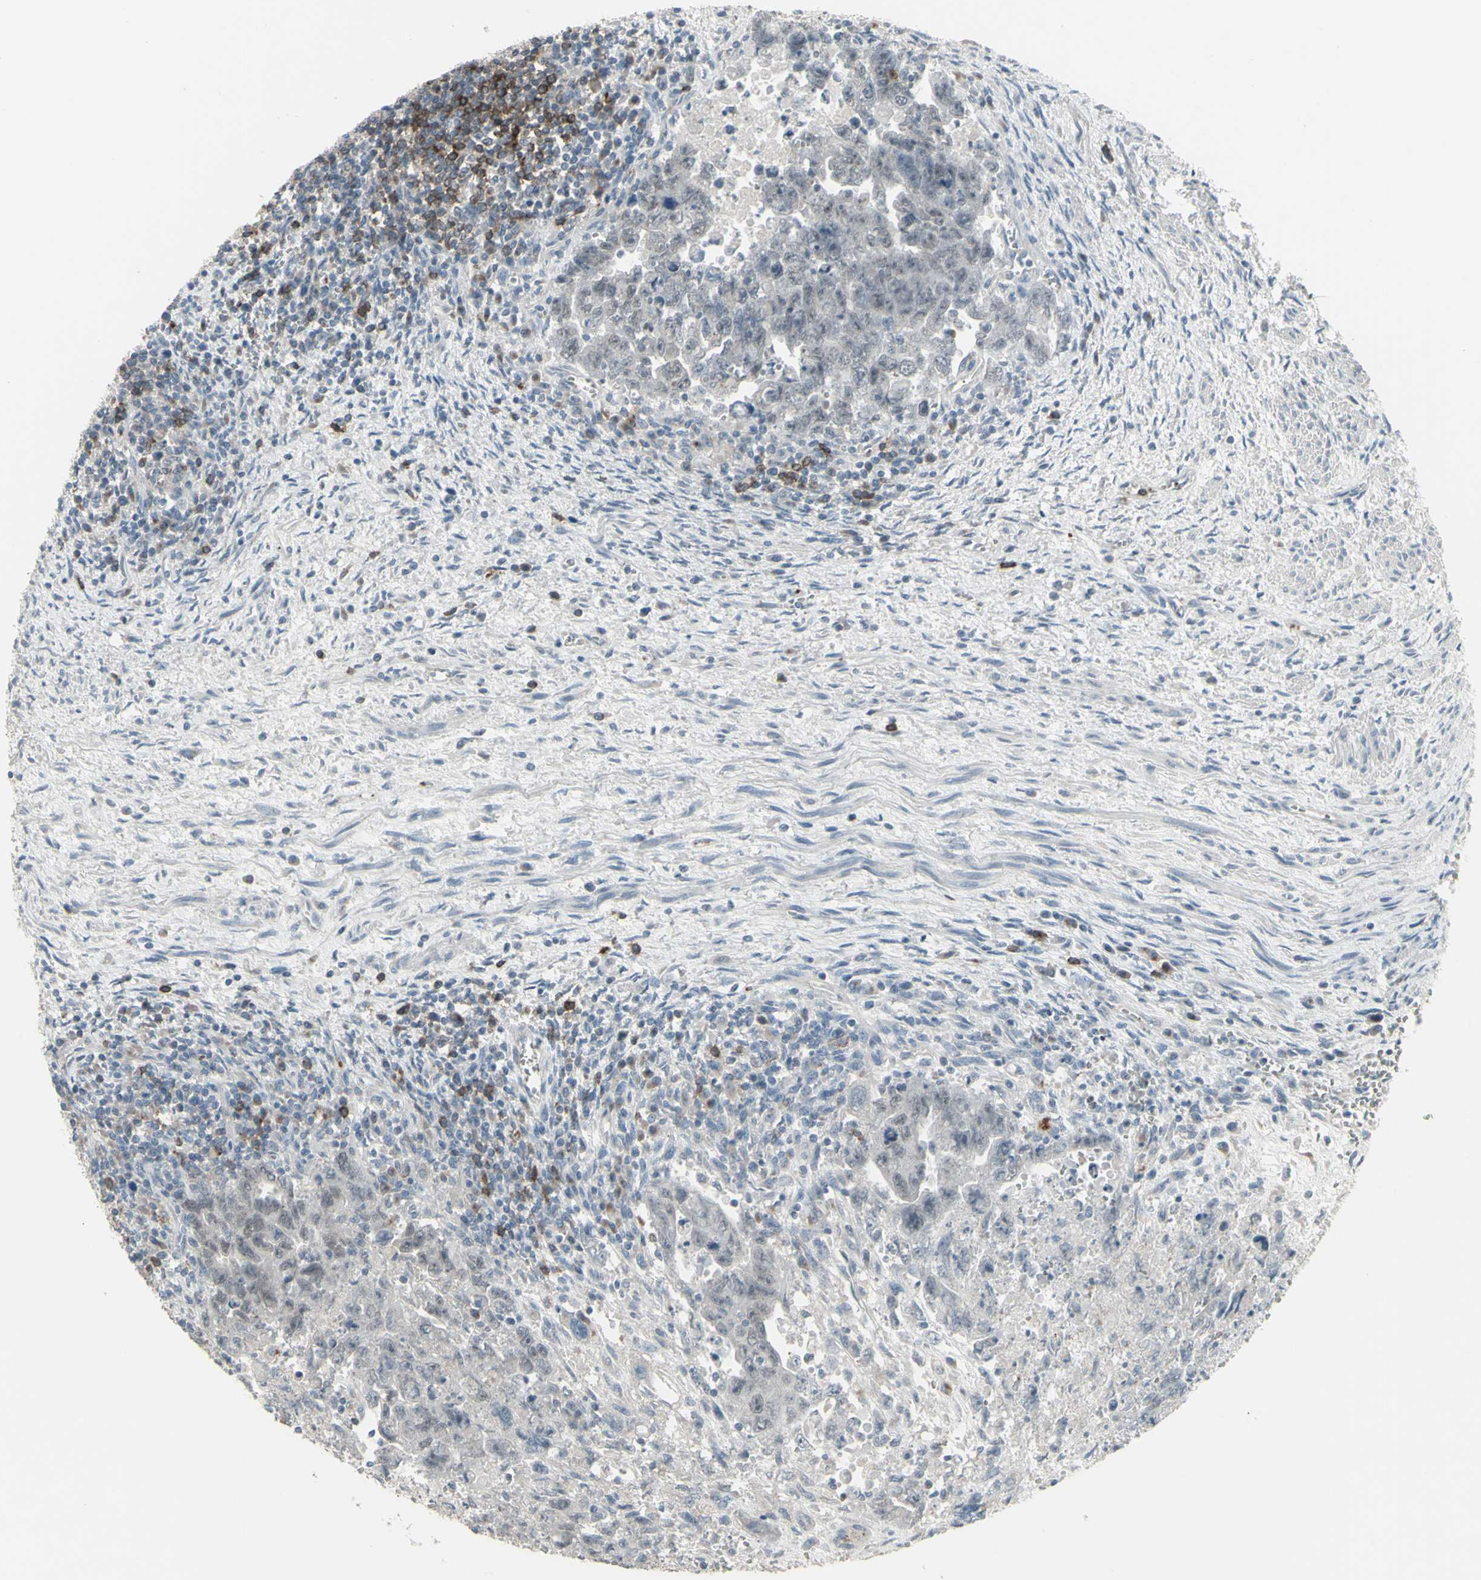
{"staining": {"intensity": "weak", "quantity": "25%-75%", "location": "cytoplasmic/membranous,nuclear"}, "tissue": "testis cancer", "cell_type": "Tumor cells", "image_type": "cancer", "snomed": [{"axis": "morphology", "description": "Carcinoma, Embryonal, NOS"}, {"axis": "topography", "description": "Testis"}], "caption": "Immunohistochemical staining of testis cancer (embryonal carcinoma) exhibits low levels of weak cytoplasmic/membranous and nuclear protein expression in approximately 25%-75% of tumor cells. Using DAB (3,3'-diaminobenzidine) (brown) and hematoxylin (blue) stains, captured at high magnification using brightfield microscopy.", "gene": "CD79B", "patient": {"sex": "male", "age": 28}}